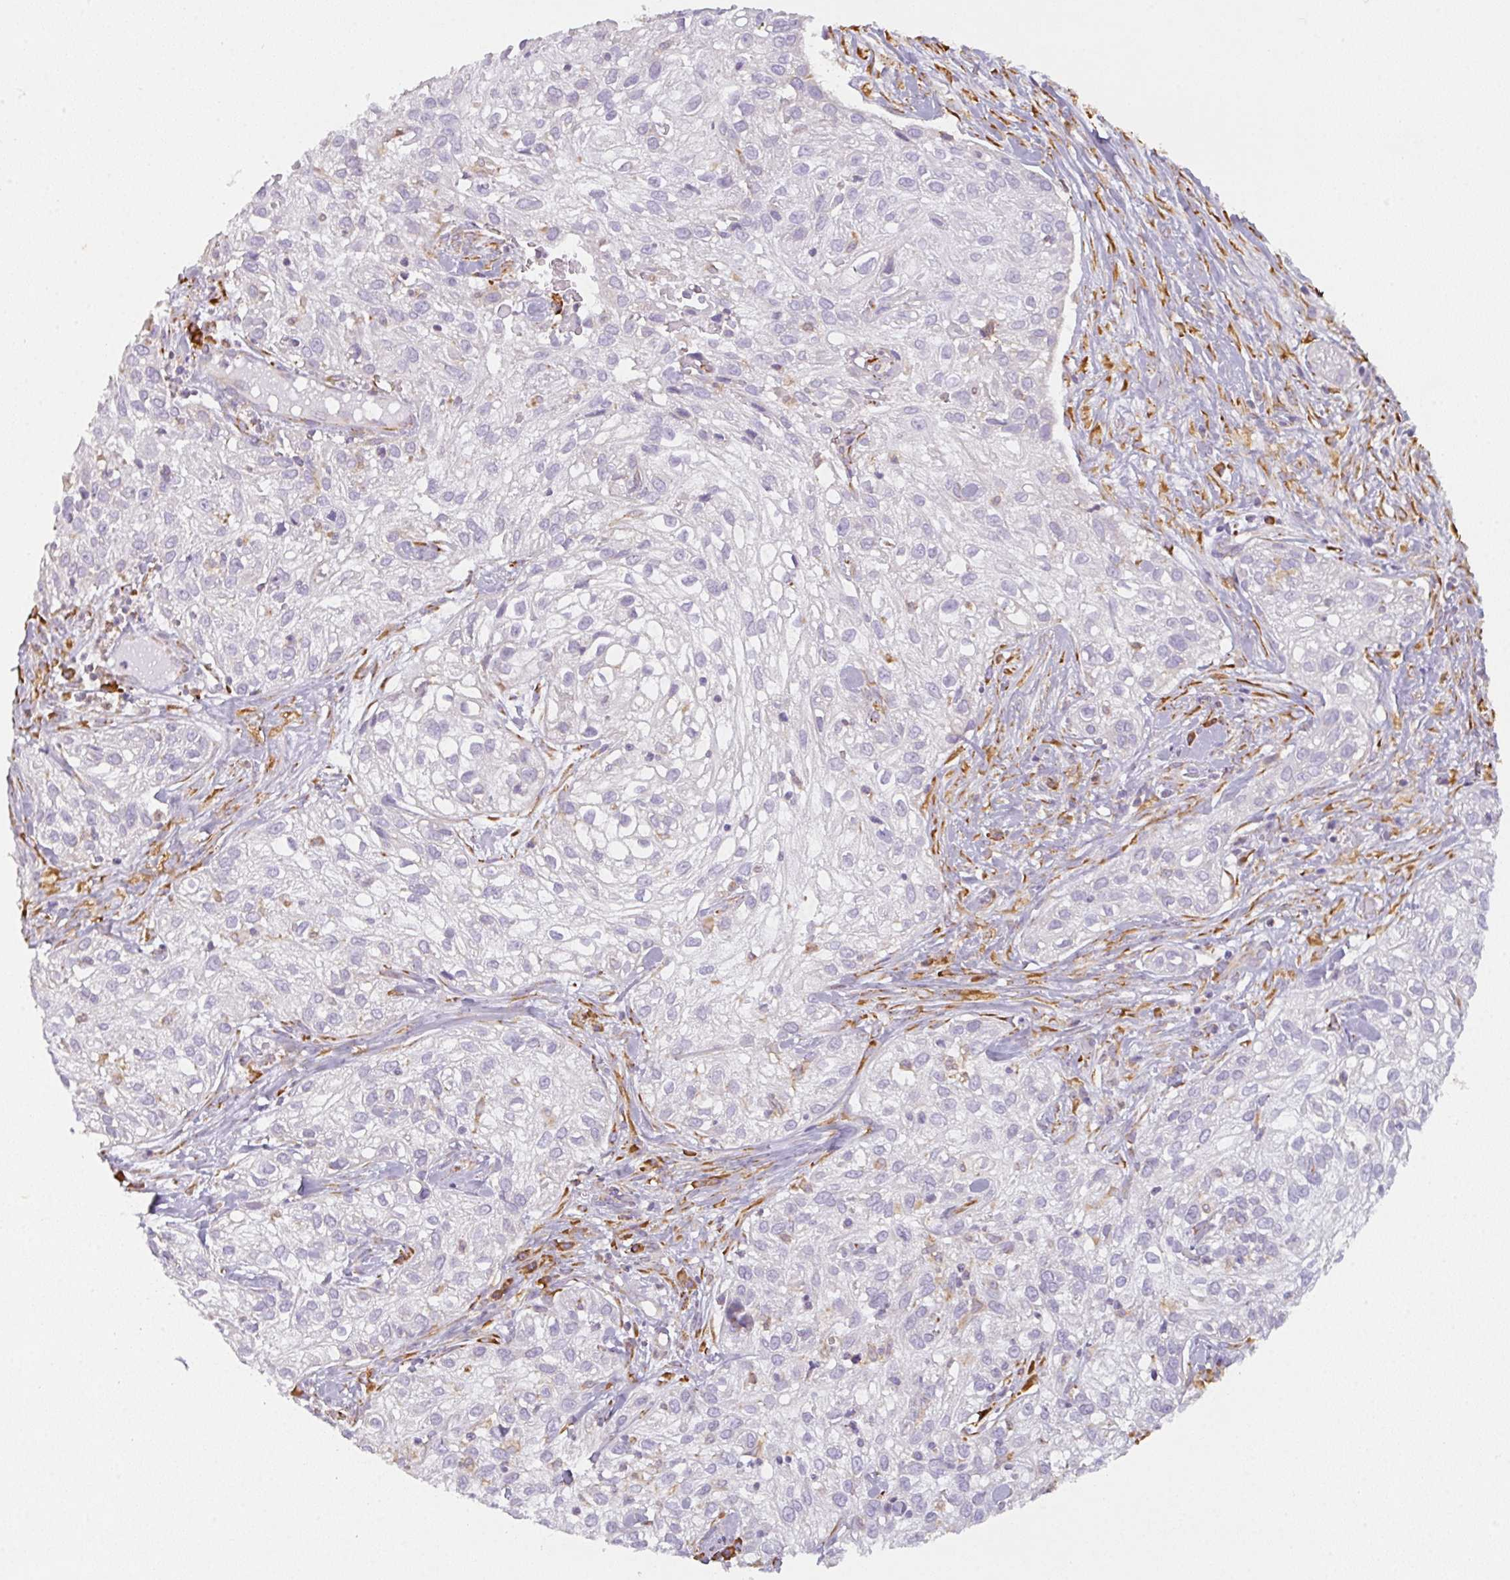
{"staining": {"intensity": "negative", "quantity": "none", "location": "none"}, "tissue": "skin cancer", "cell_type": "Tumor cells", "image_type": "cancer", "snomed": [{"axis": "morphology", "description": "Squamous cell carcinoma, NOS"}, {"axis": "topography", "description": "Skin"}], "caption": "Immunohistochemistry of skin cancer shows no expression in tumor cells.", "gene": "DOK4", "patient": {"sex": "male", "age": 82}}